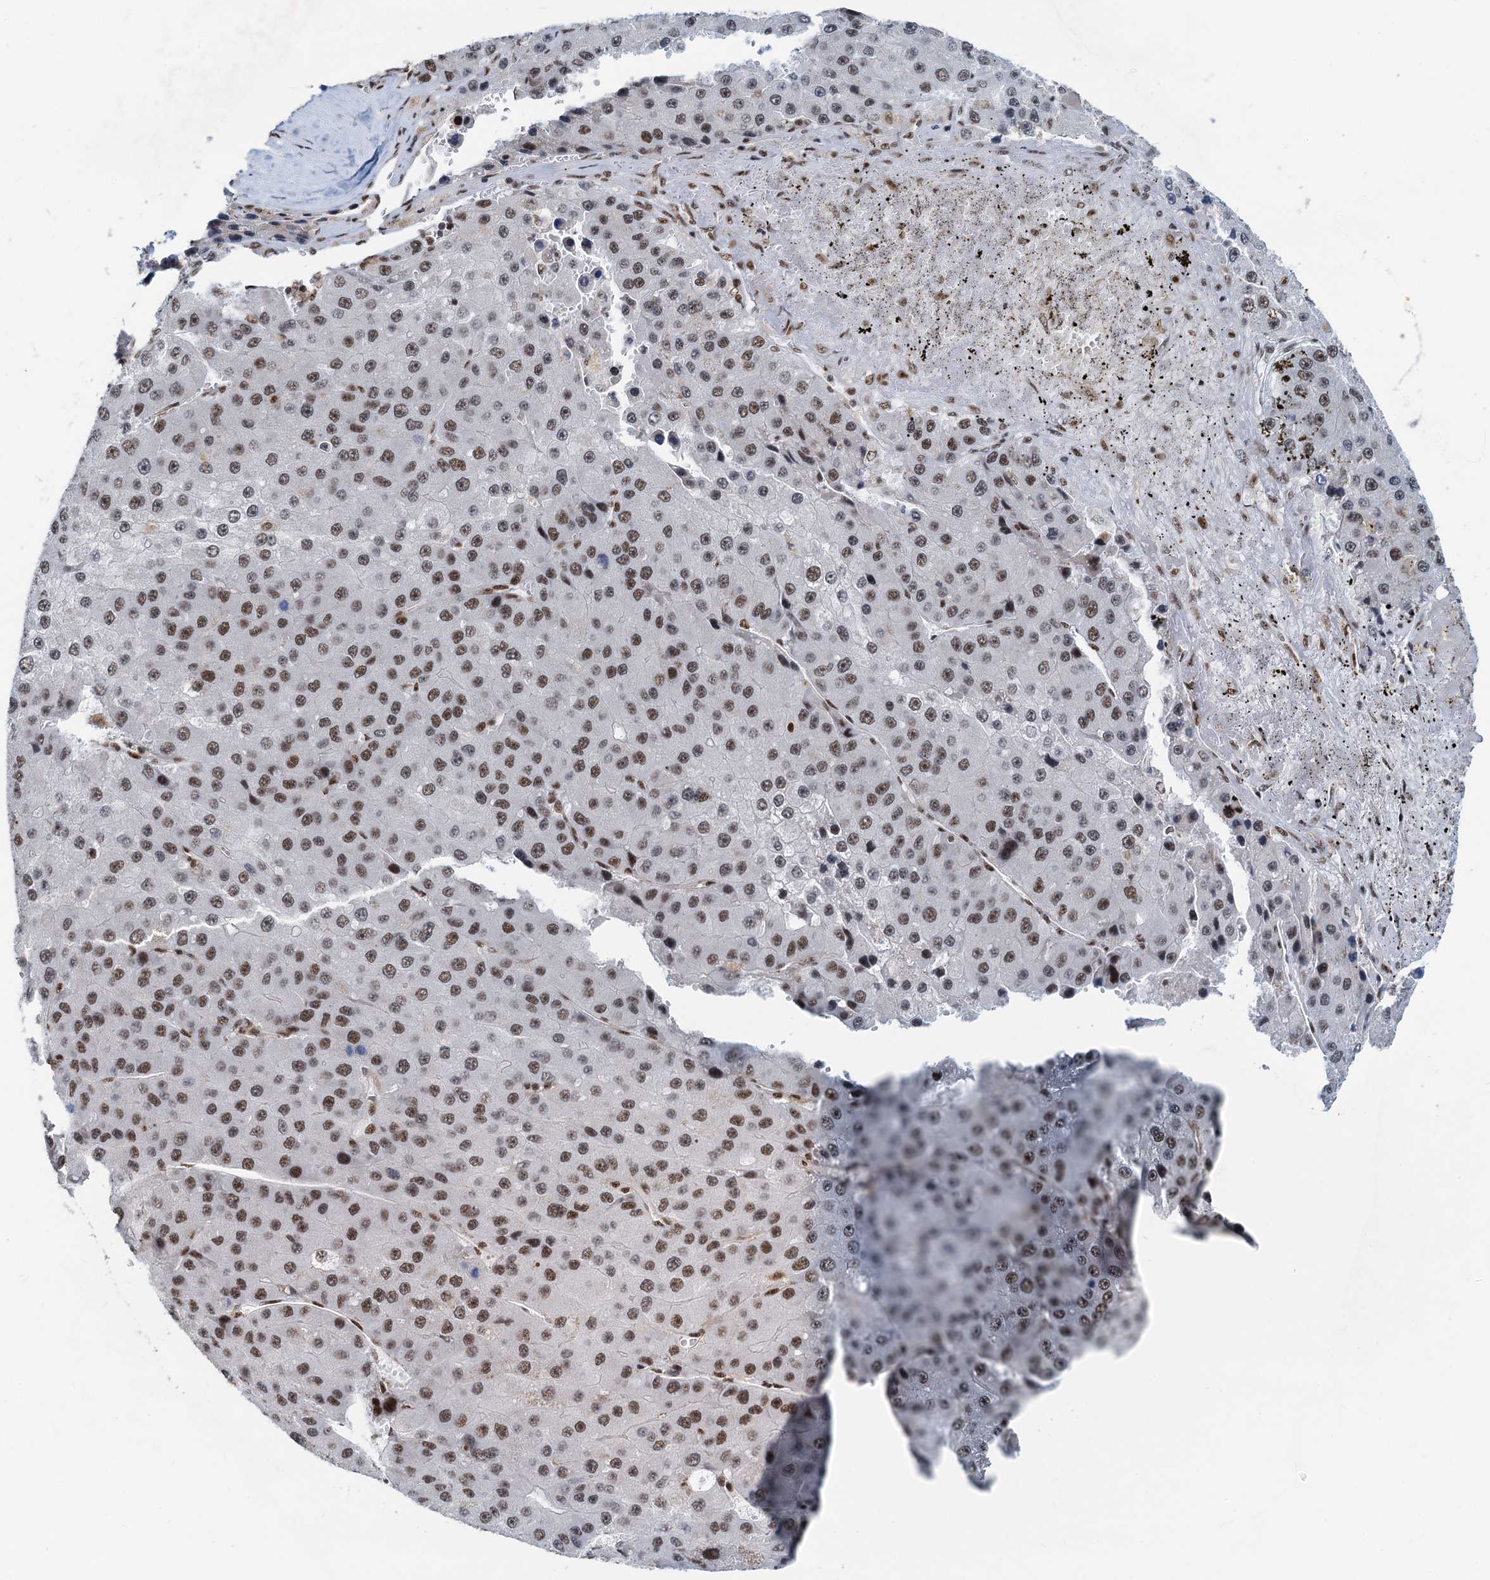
{"staining": {"intensity": "strong", "quantity": ">75%", "location": "nuclear"}, "tissue": "liver cancer", "cell_type": "Tumor cells", "image_type": "cancer", "snomed": [{"axis": "morphology", "description": "Carcinoma, Hepatocellular, NOS"}, {"axis": "topography", "description": "Liver"}], "caption": "Protein analysis of liver cancer tissue shows strong nuclear positivity in approximately >75% of tumor cells.", "gene": "RBM26", "patient": {"sex": "female", "age": 73}}